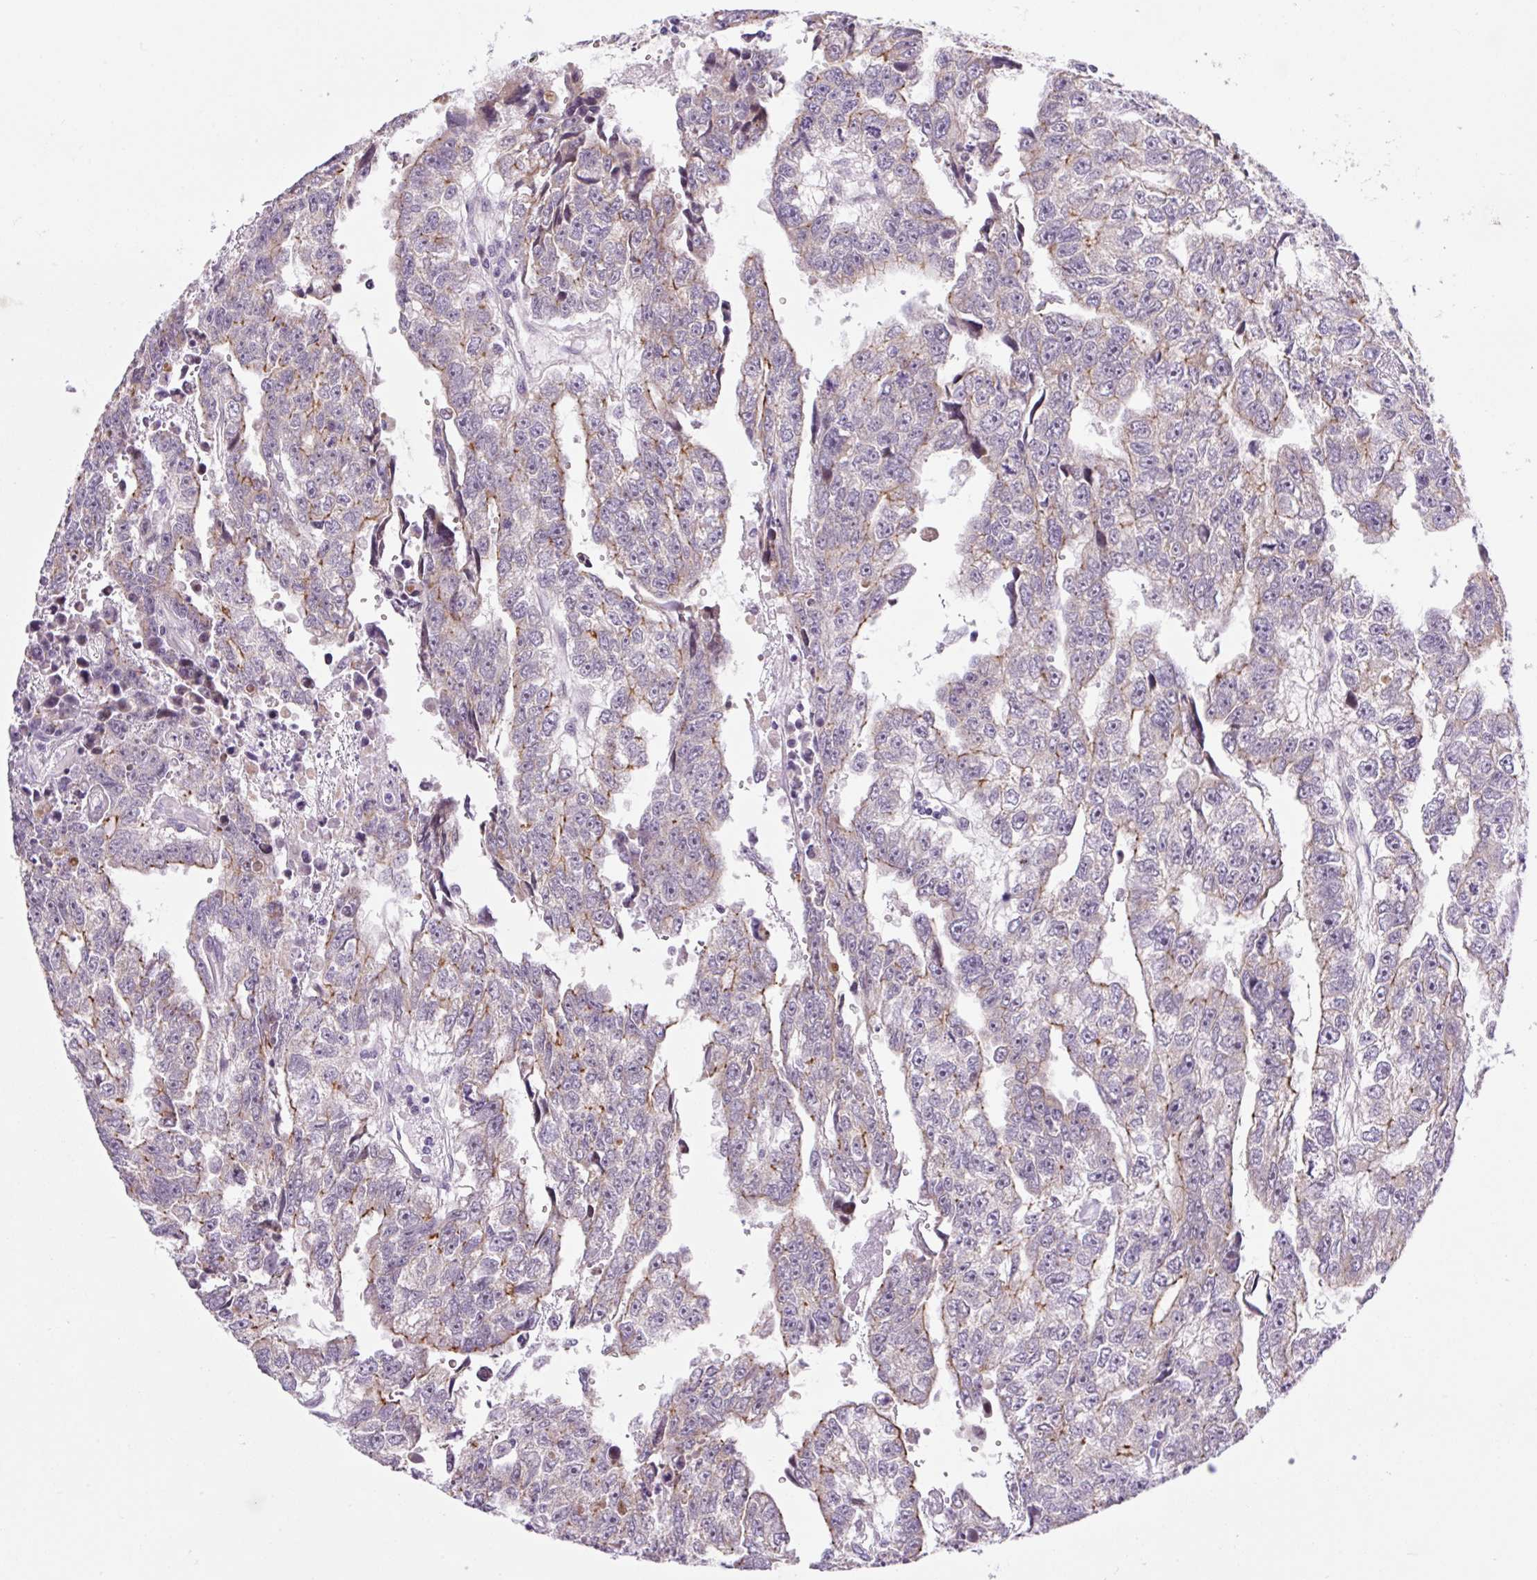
{"staining": {"intensity": "moderate", "quantity": "25%-75%", "location": "cytoplasmic/membranous"}, "tissue": "testis cancer", "cell_type": "Tumor cells", "image_type": "cancer", "snomed": [{"axis": "morphology", "description": "Carcinoma, Embryonal, NOS"}, {"axis": "topography", "description": "Testis"}], "caption": "Testis embryonal carcinoma stained with DAB immunohistochemistry demonstrates medium levels of moderate cytoplasmic/membranous expression in approximately 25%-75% of tumor cells.", "gene": "ICE1", "patient": {"sex": "male", "age": 20}}